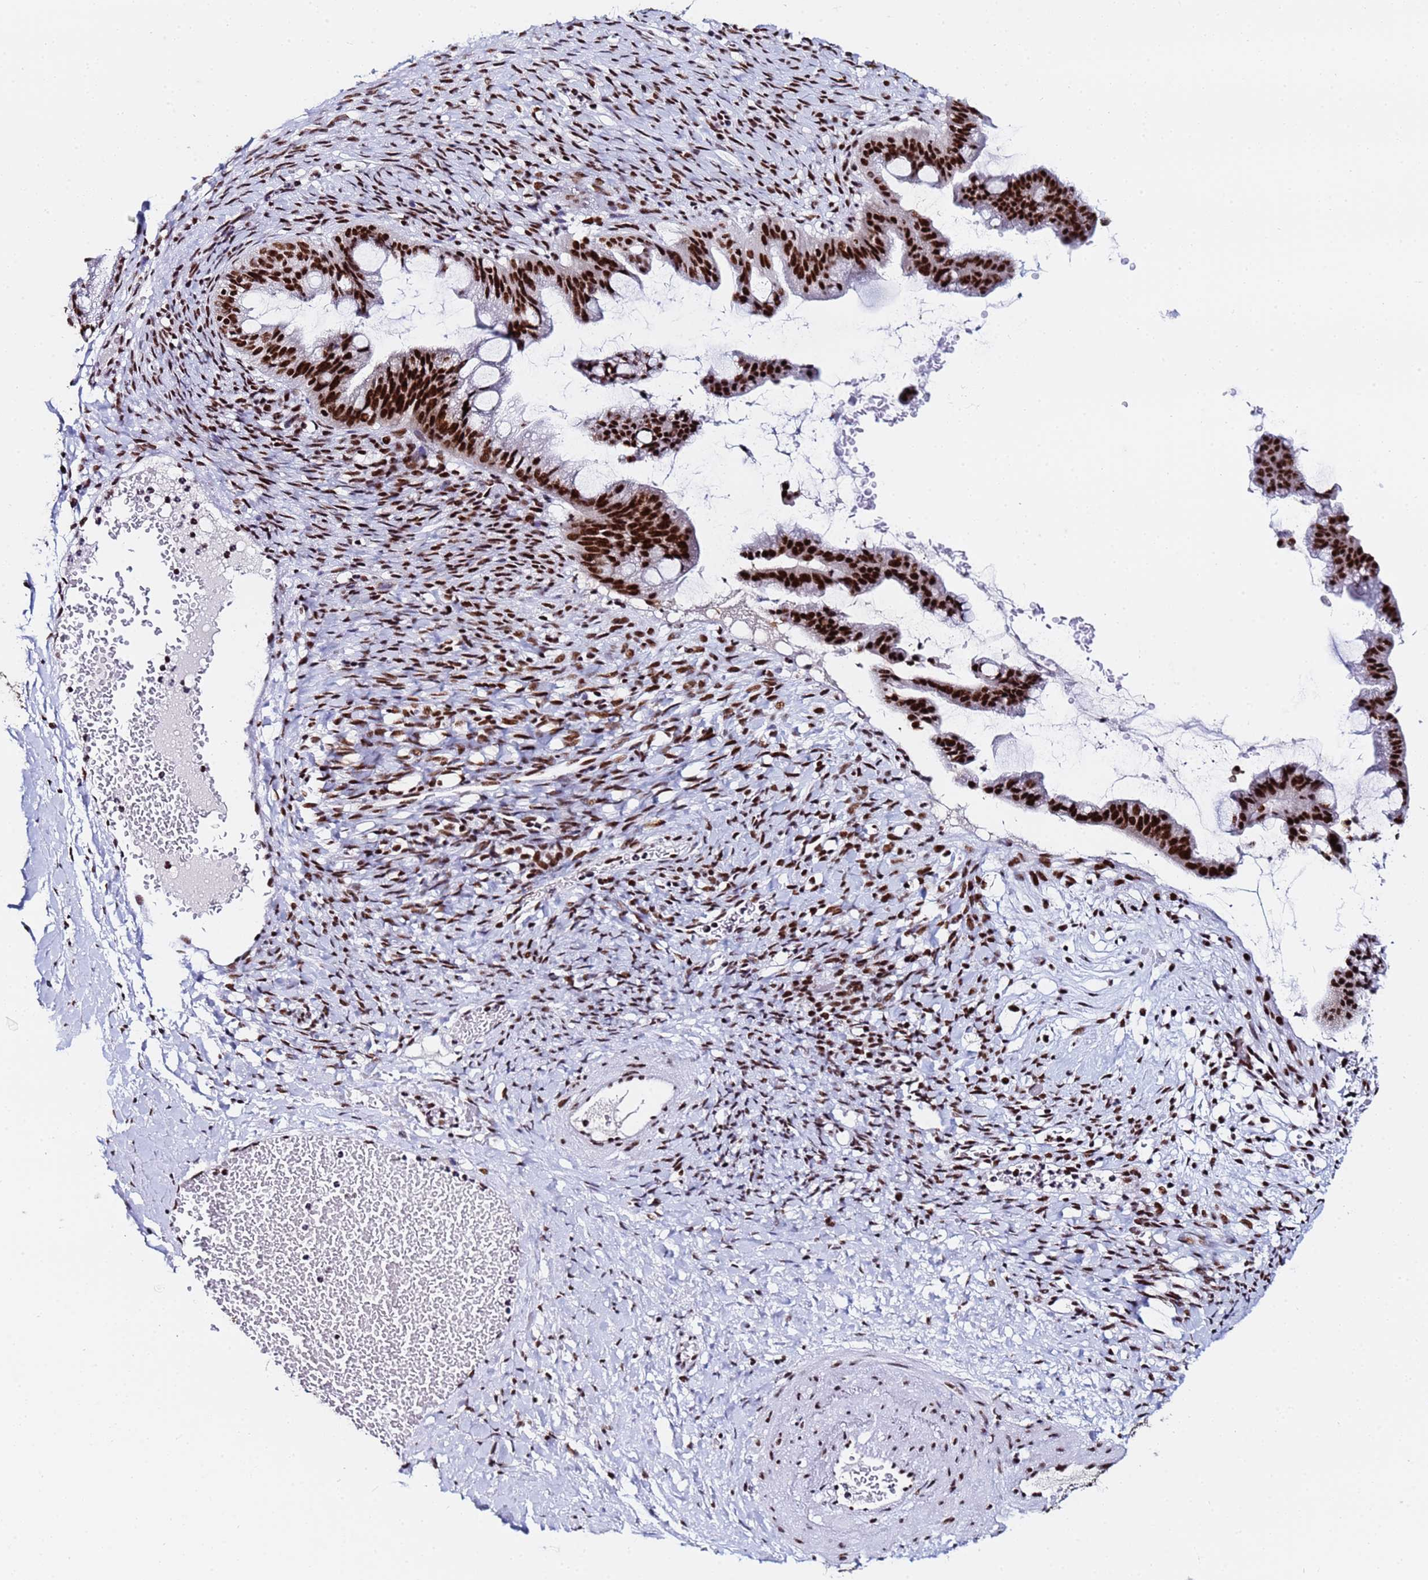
{"staining": {"intensity": "strong", "quantity": ">75%", "location": "nuclear"}, "tissue": "ovarian cancer", "cell_type": "Tumor cells", "image_type": "cancer", "snomed": [{"axis": "morphology", "description": "Cystadenocarcinoma, mucinous, NOS"}, {"axis": "topography", "description": "Ovary"}], "caption": "A brown stain highlights strong nuclear positivity of a protein in human ovarian cancer (mucinous cystadenocarcinoma) tumor cells.", "gene": "SNRPA1", "patient": {"sex": "female", "age": 73}}